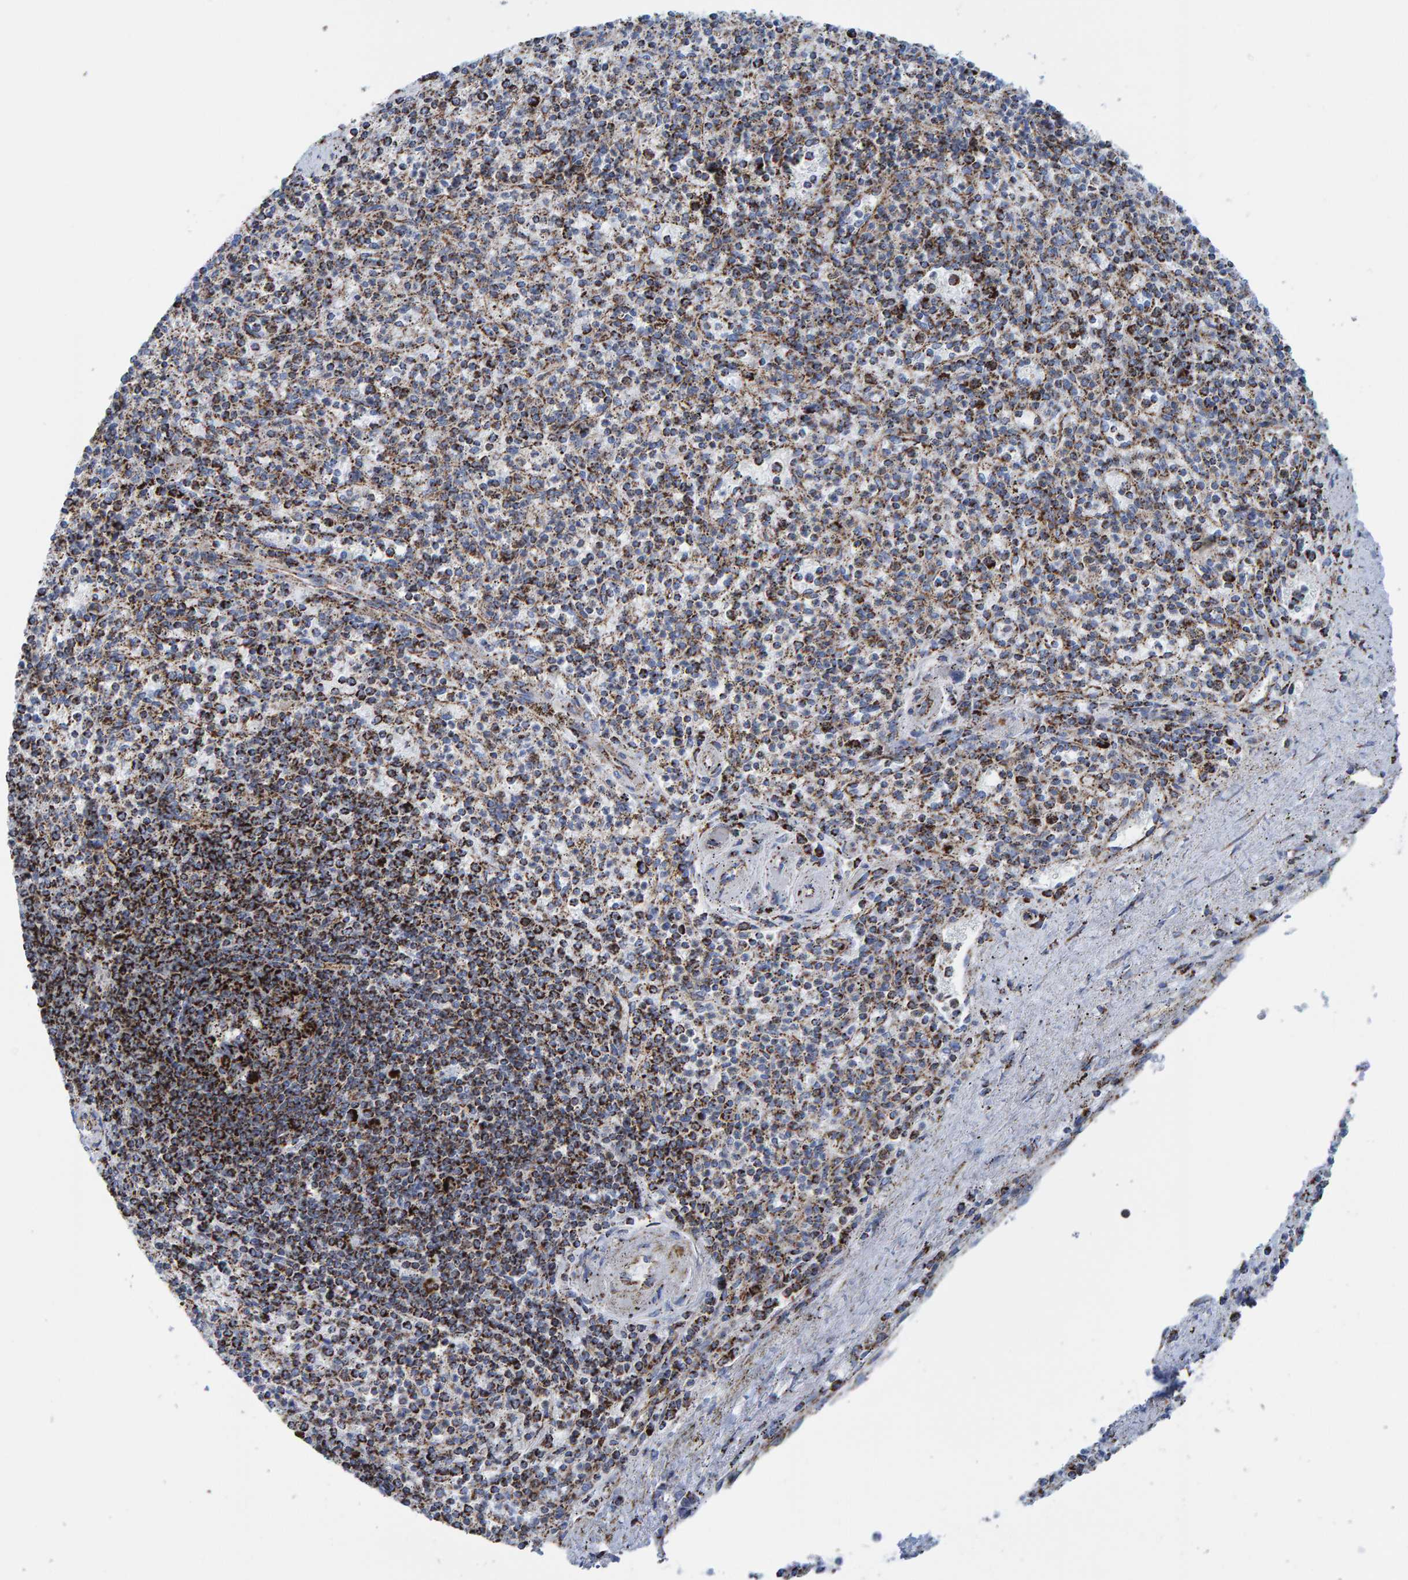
{"staining": {"intensity": "strong", "quantity": ">75%", "location": "cytoplasmic/membranous"}, "tissue": "spleen", "cell_type": "Cells in red pulp", "image_type": "normal", "snomed": [{"axis": "morphology", "description": "Normal tissue, NOS"}, {"axis": "topography", "description": "Spleen"}], "caption": "Strong cytoplasmic/membranous positivity for a protein is identified in approximately >75% of cells in red pulp of normal spleen using IHC.", "gene": "ENSG00000262660", "patient": {"sex": "male", "age": 72}}